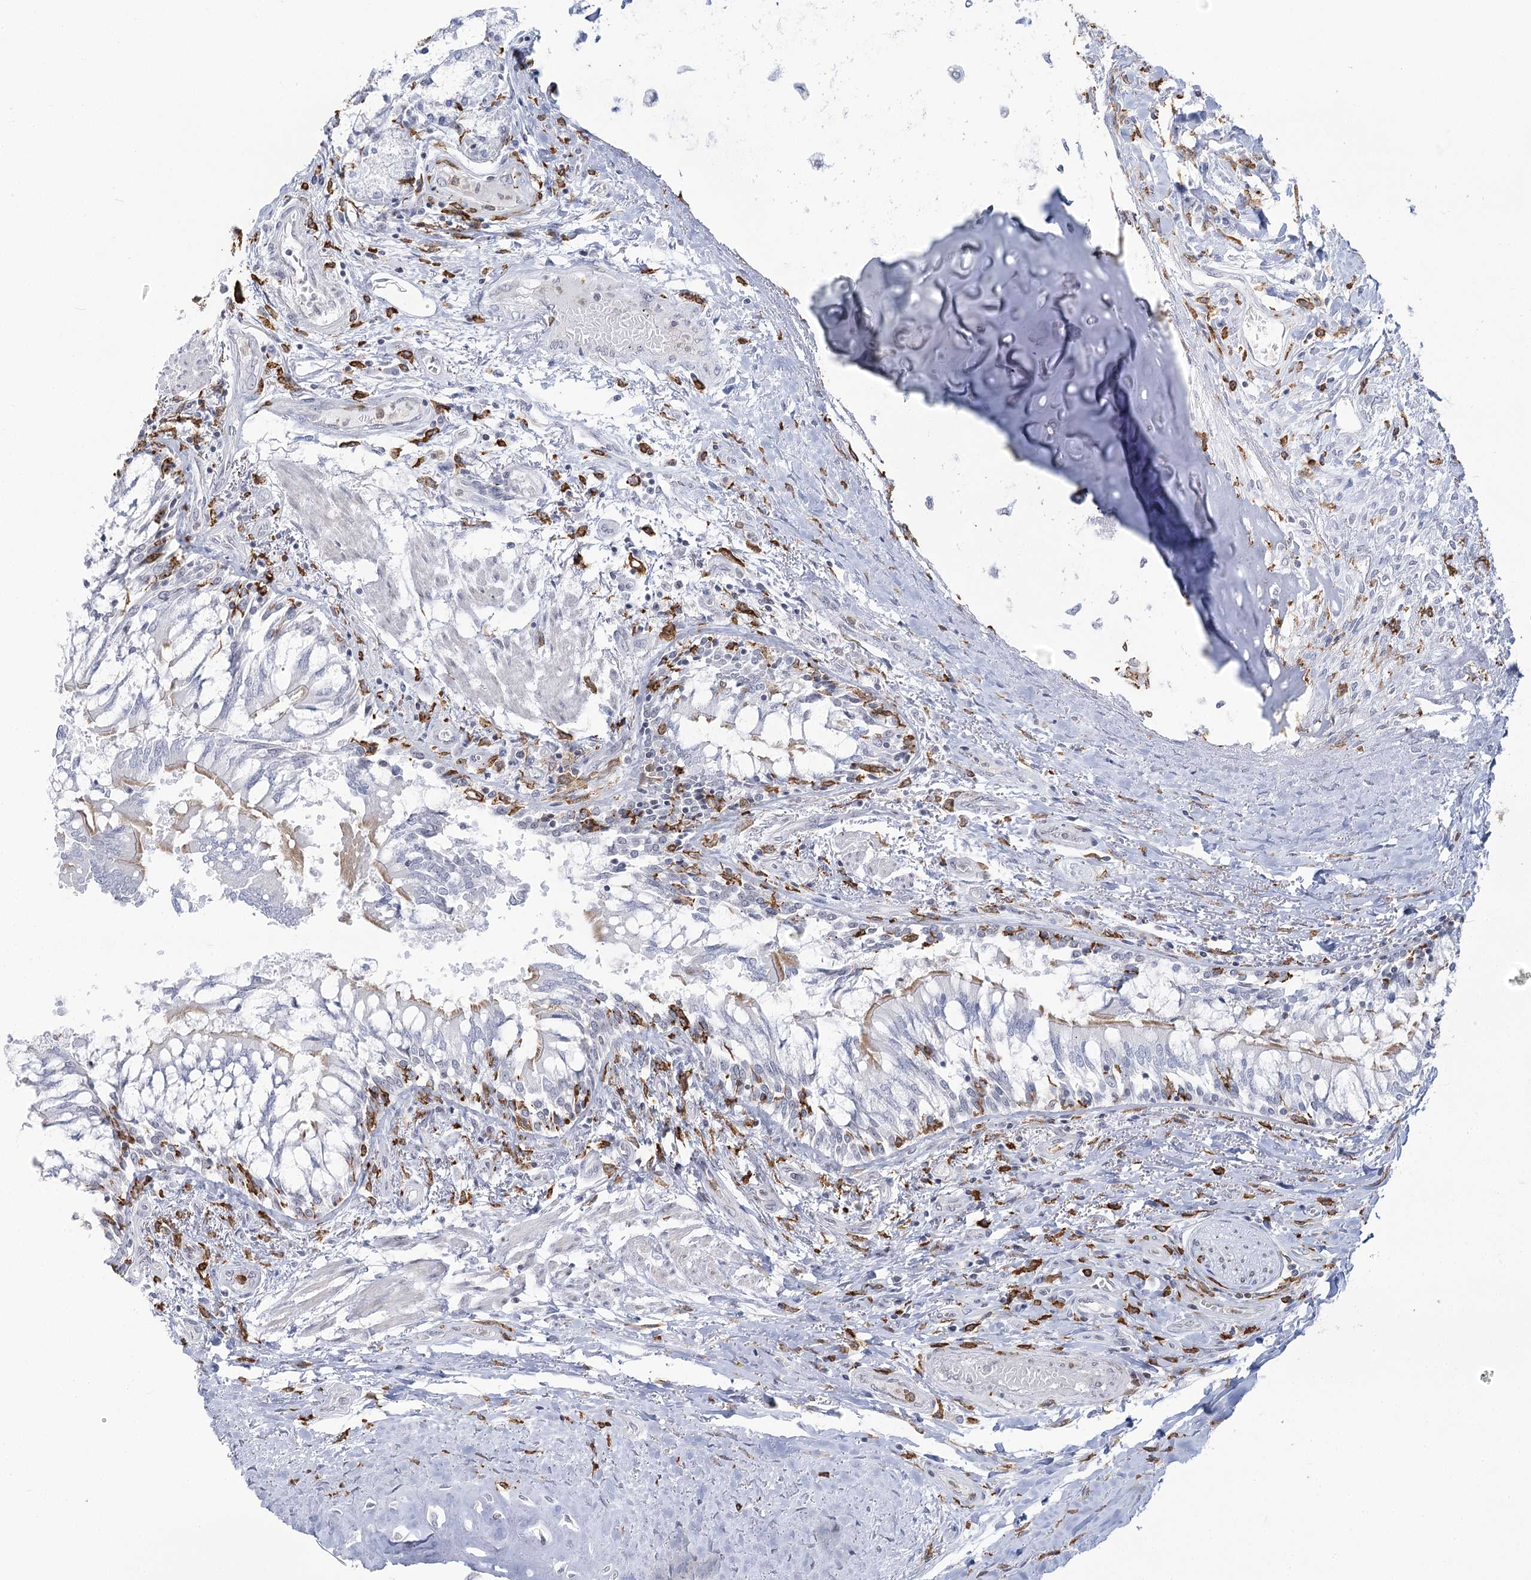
{"staining": {"intensity": "negative", "quantity": "none", "location": "none"}, "tissue": "lung", "cell_type": "Alveolar cells", "image_type": "normal", "snomed": [{"axis": "morphology", "description": "Normal tissue, NOS"}, {"axis": "topography", "description": "Bronchus"}, {"axis": "topography", "description": "Lung"}], "caption": "Immunohistochemistry image of normal lung stained for a protein (brown), which reveals no positivity in alveolar cells.", "gene": "C11orf1", "patient": {"sex": "female", "age": 49}}